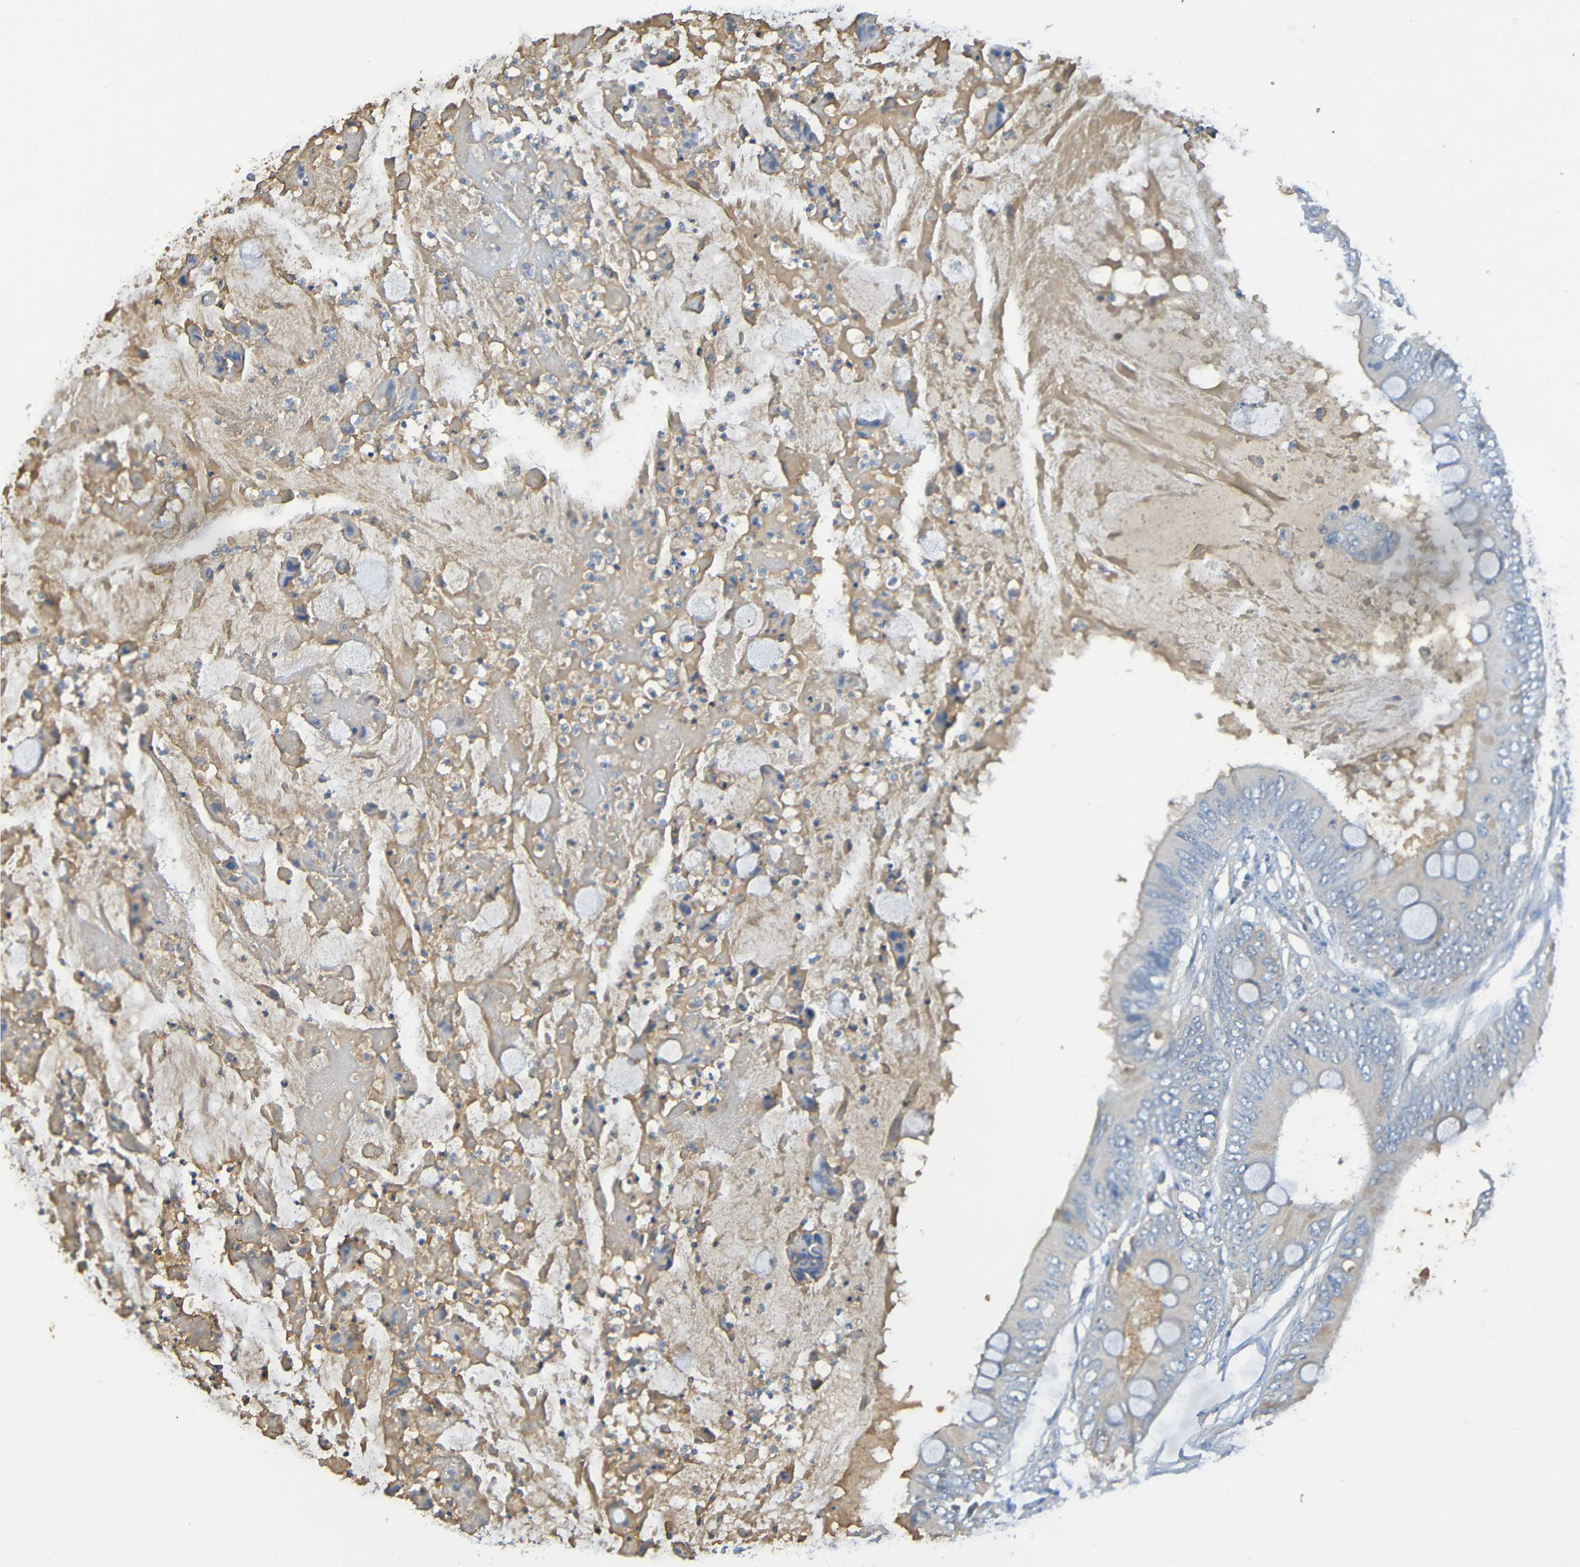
{"staining": {"intensity": "negative", "quantity": "none", "location": "none"}, "tissue": "colorectal cancer", "cell_type": "Tumor cells", "image_type": "cancer", "snomed": [{"axis": "morphology", "description": "Normal tissue, NOS"}, {"axis": "morphology", "description": "Adenocarcinoma, NOS"}, {"axis": "topography", "description": "Rectum"}, {"axis": "topography", "description": "Peripheral nerve tissue"}], "caption": "Immunohistochemistry histopathology image of neoplastic tissue: human adenocarcinoma (colorectal) stained with DAB shows no significant protein positivity in tumor cells.", "gene": "C1QA", "patient": {"sex": "female", "age": 77}}